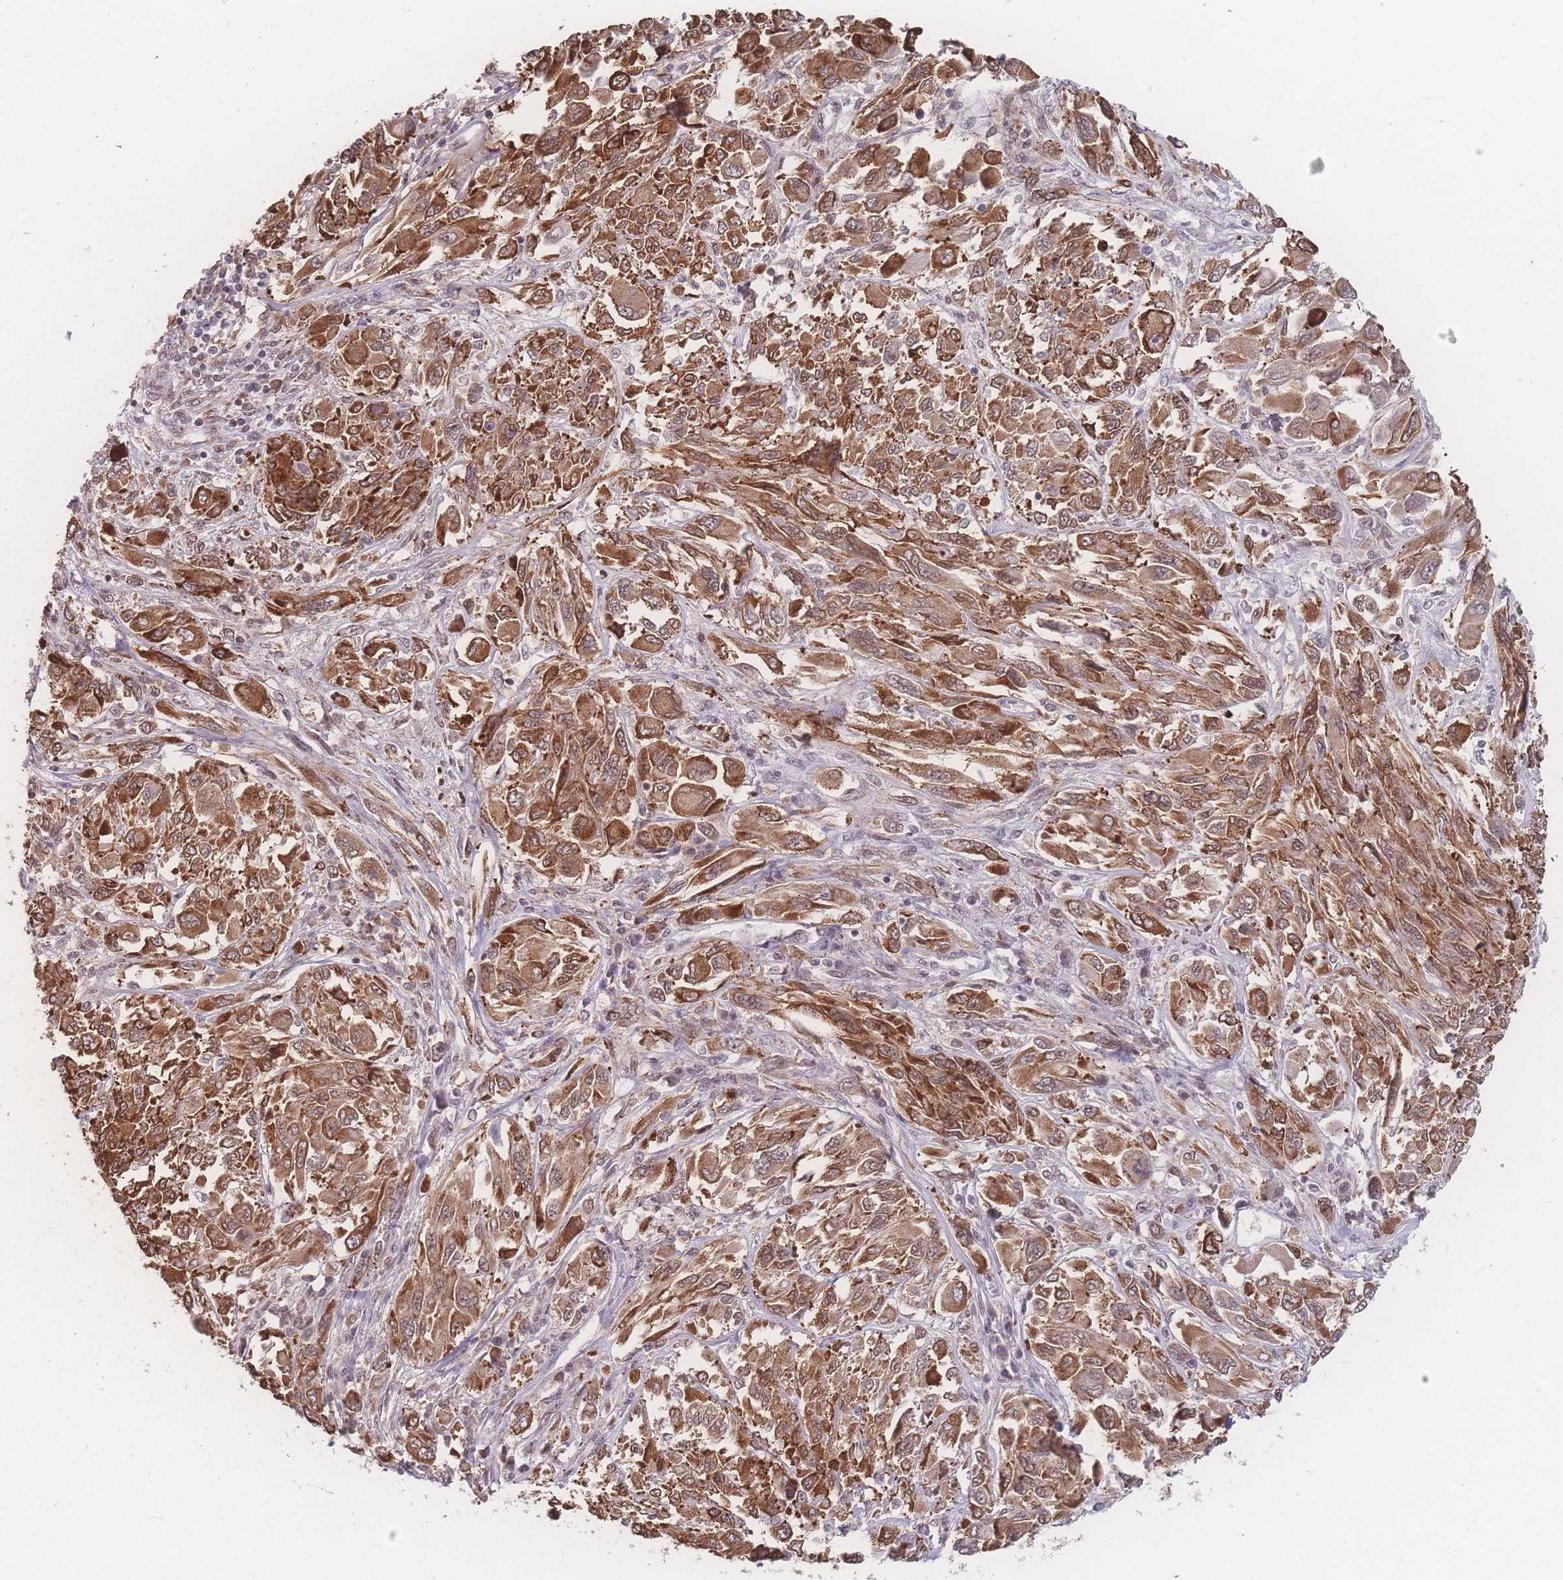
{"staining": {"intensity": "strong", "quantity": ">75%", "location": "cytoplasmic/membranous,nuclear"}, "tissue": "melanoma", "cell_type": "Tumor cells", "image_type": "cancer", "snomed": [{"axis": "morphology", "description": "Malignant melanoma, NOS"}, {"axis": "topography", "description": "Skin"}], "caption": "Protein expression analysis of melanoma exhibits strong cytoplasmic/membranous and nuclear positivity in approximately >75% of tumor cells.", "gene": "ZC3H13", "patient": {"sex": "female", "age": 91}}